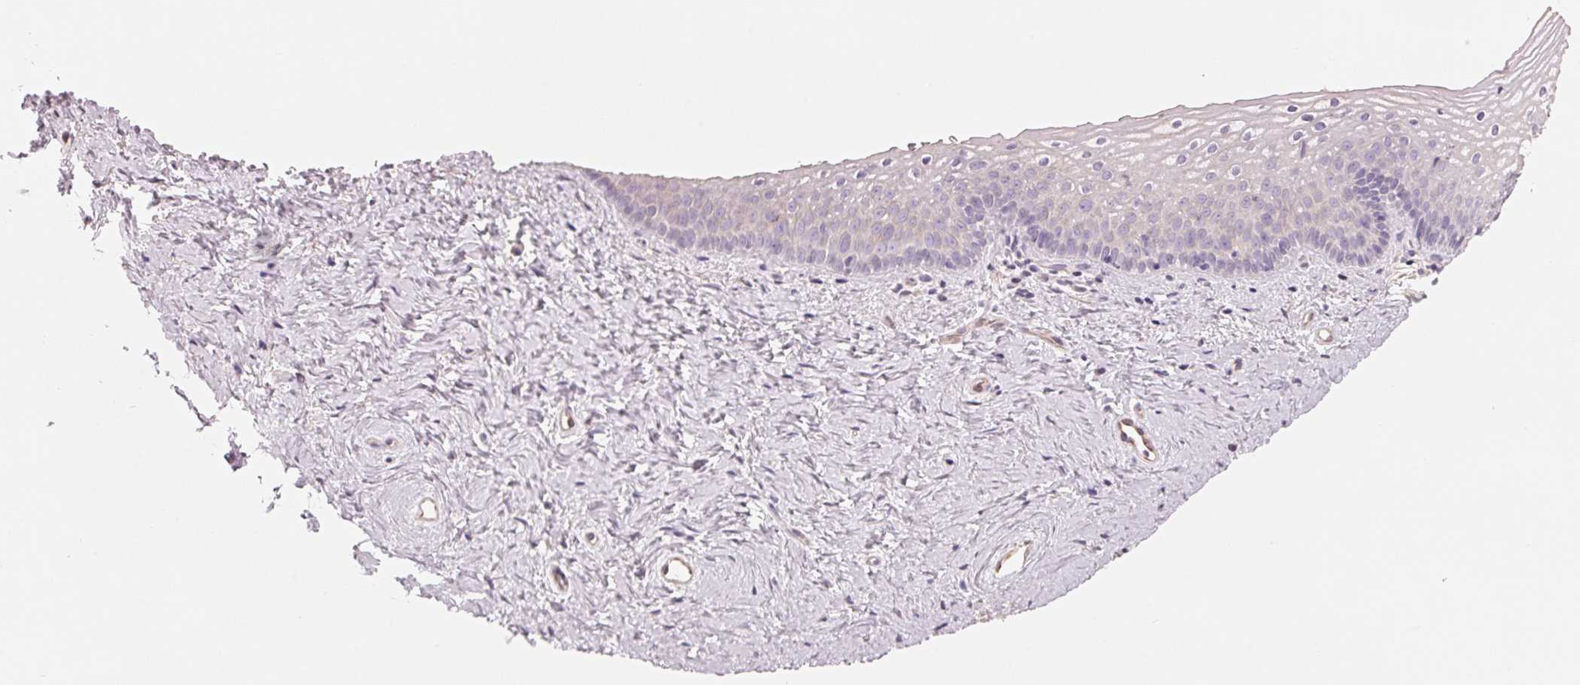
{"staining": {"intensity": "negative", "quantity": "none", "location": "none"}, "tissue": "vagina", "cell_type": "Squamous epithelial cells", "image_type": "normal", "snomed": [{"axis": "morphology", "description": "Normal tissue, NOS"}, {"axis": "topography", "description": "Vagina"}], "caption": "Immunohistochemistry (IHC) of unremarkable vagina reveals no staining in squamous epithelial cells.", "gene": "CFHR2", "patient": {"sex": "female", "age": 45}}